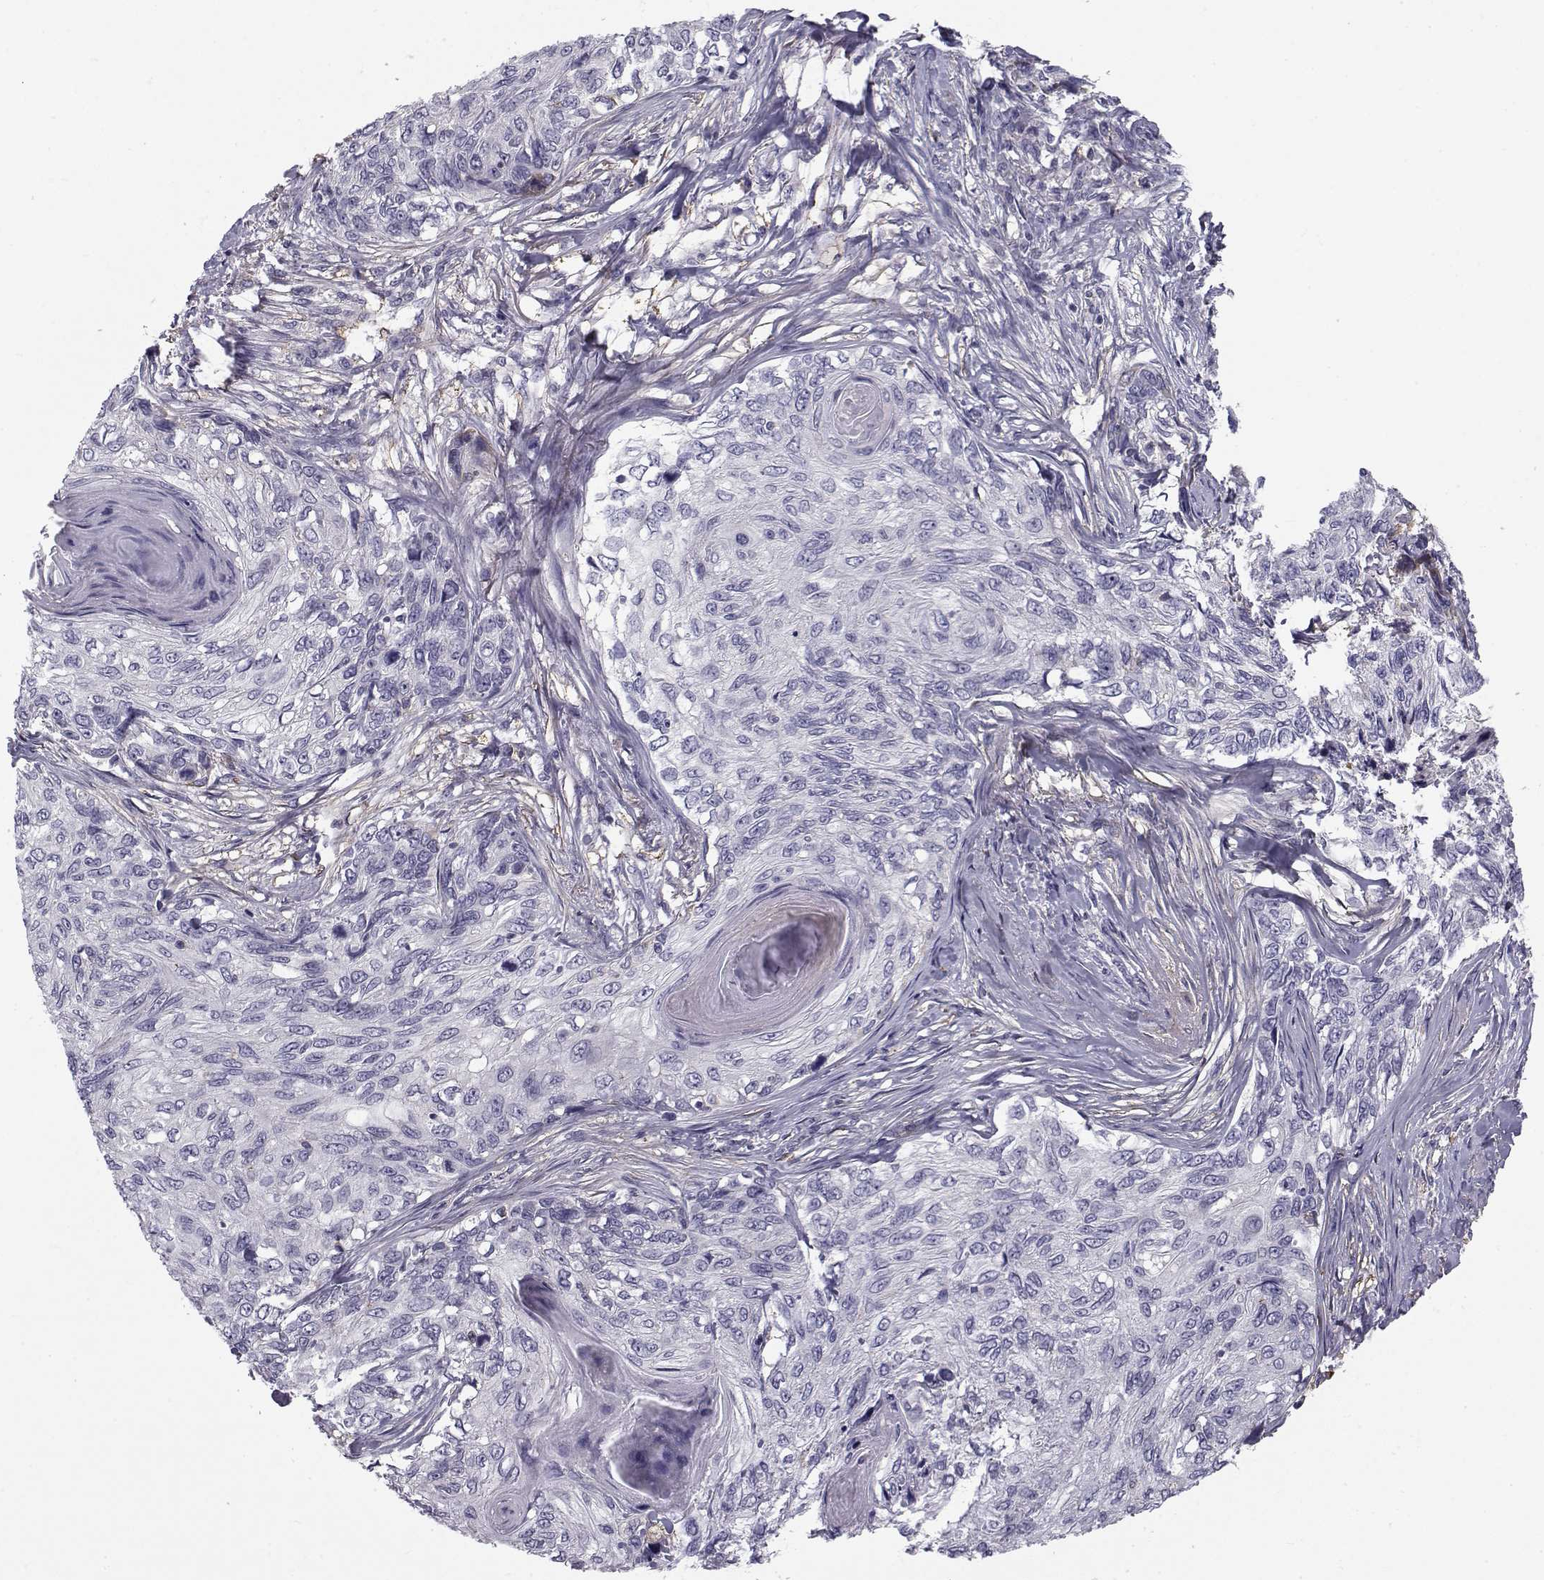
{"staining": {"intensity": "negative", "quantity": "none", "location": "none"}, "tissue": "skin cancer", "cell_type": "Tumor cells", "image_type": "cancer", "snomed": [{"axis": "morphology", "description": "Squamous cell carcinoma, NOS"}, {"axis": "topography", "description": "Skin"}], "caption": "This is an immunohistochemistry (IHC) image of squamous cell carcinoma (skin). There is no positivity in tumor cells.", "gene": "LRRC27", "patient": {"sex": "male", "age": 92}}